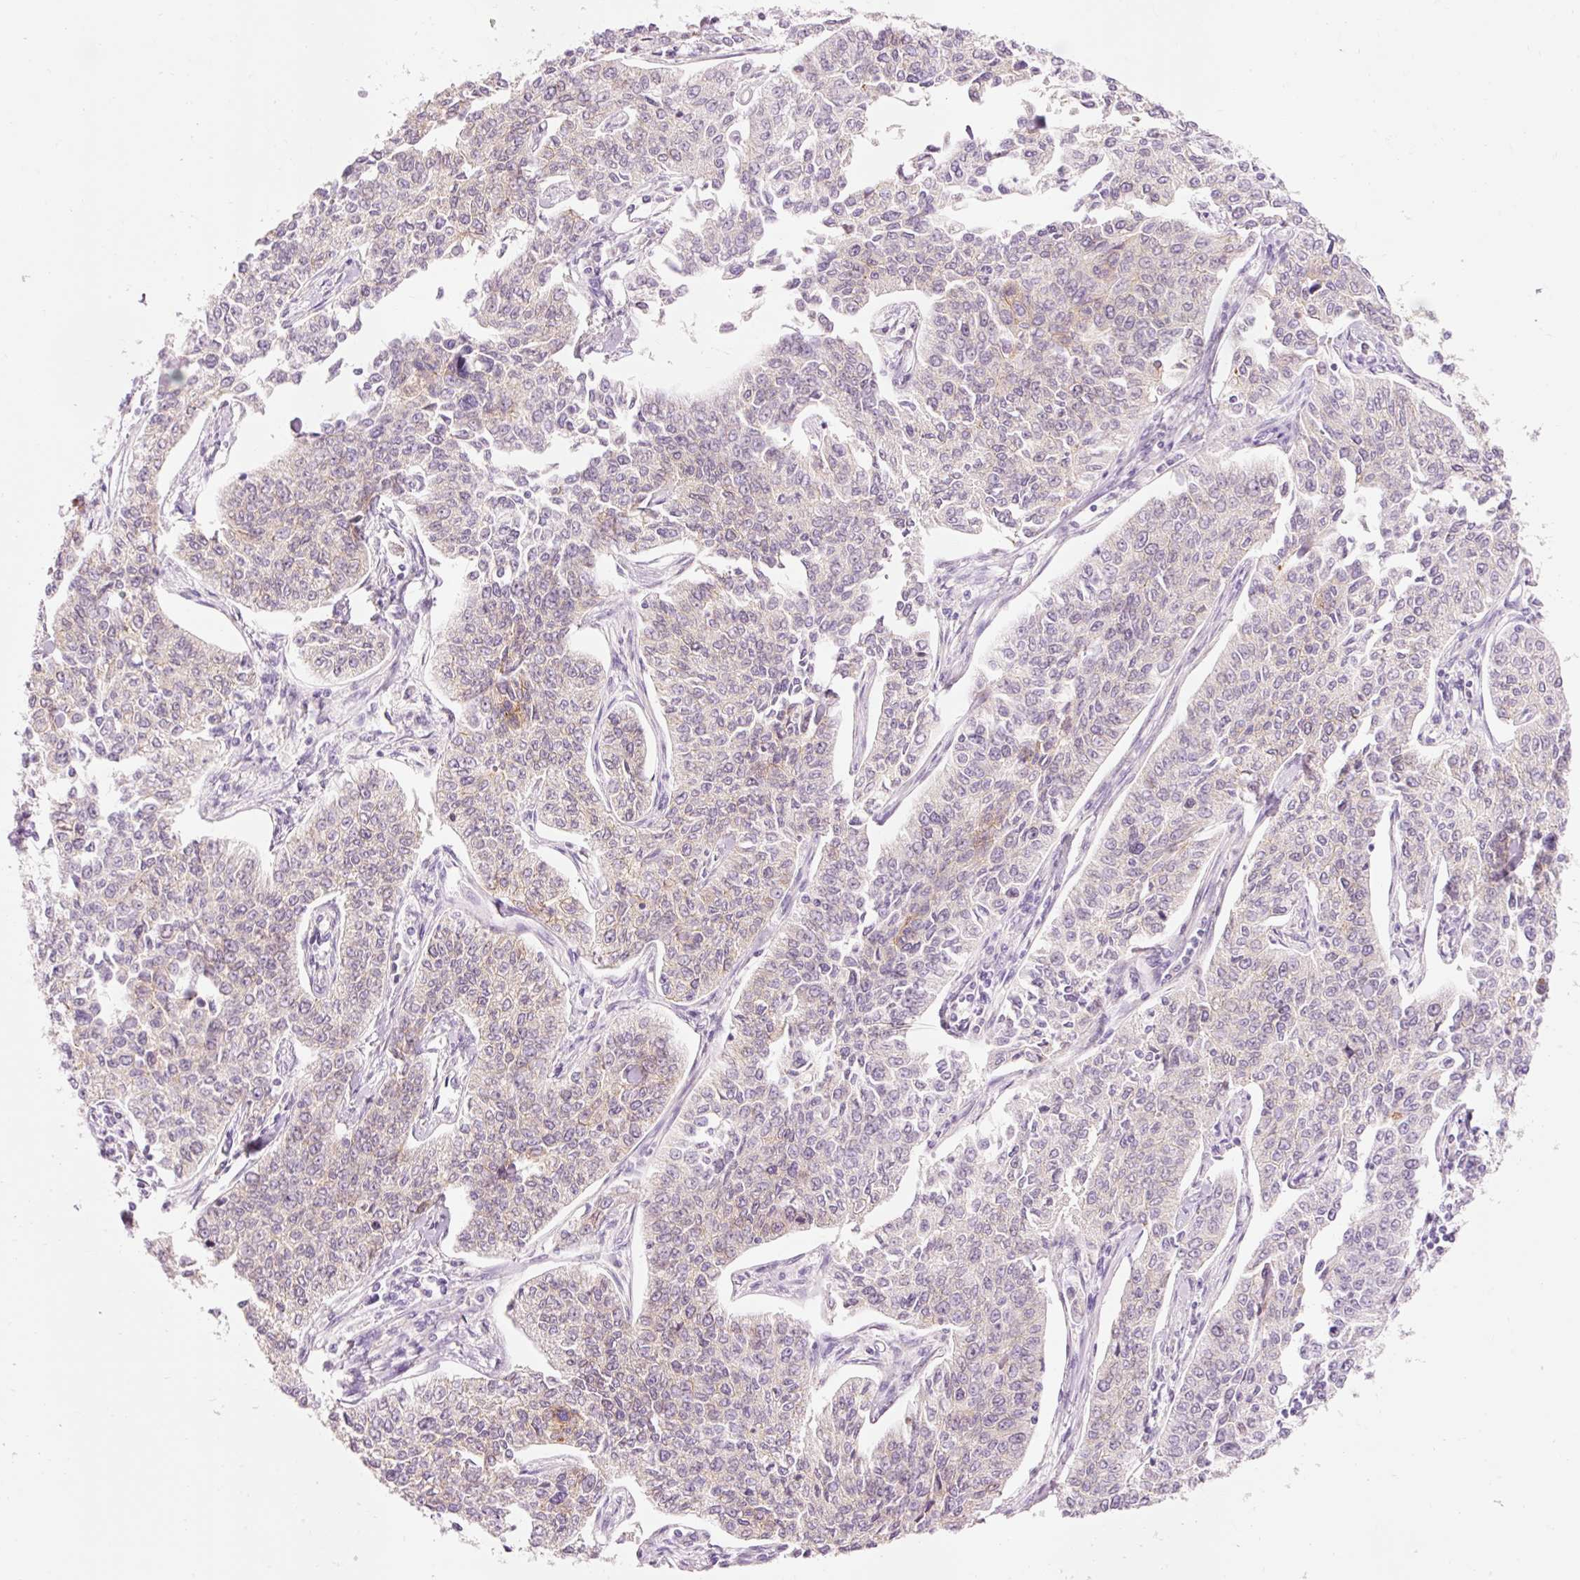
{"staining": {"intensity": "weak", "quantity": "<25%", "location": "cytoplasmic/membranous"}, "tissue": "cervical cancer", "cell_type": "Tumor cells", "image_type": "cancer", "snomed": [{"axis": "morphology", "description": "Squamous cell carcinoma, NOS"}, {"axis": "topography", "description": "Cervix"}], "caption": "DAB (3,3'-diaminobenzidine) immunohistochemical staining of cervical cancer (squamous cell carcinoma) demonstrates no significant positivity in tumor cells.", "gene": "DHRS11", "patient": {"sex": "female", "age": 35}}